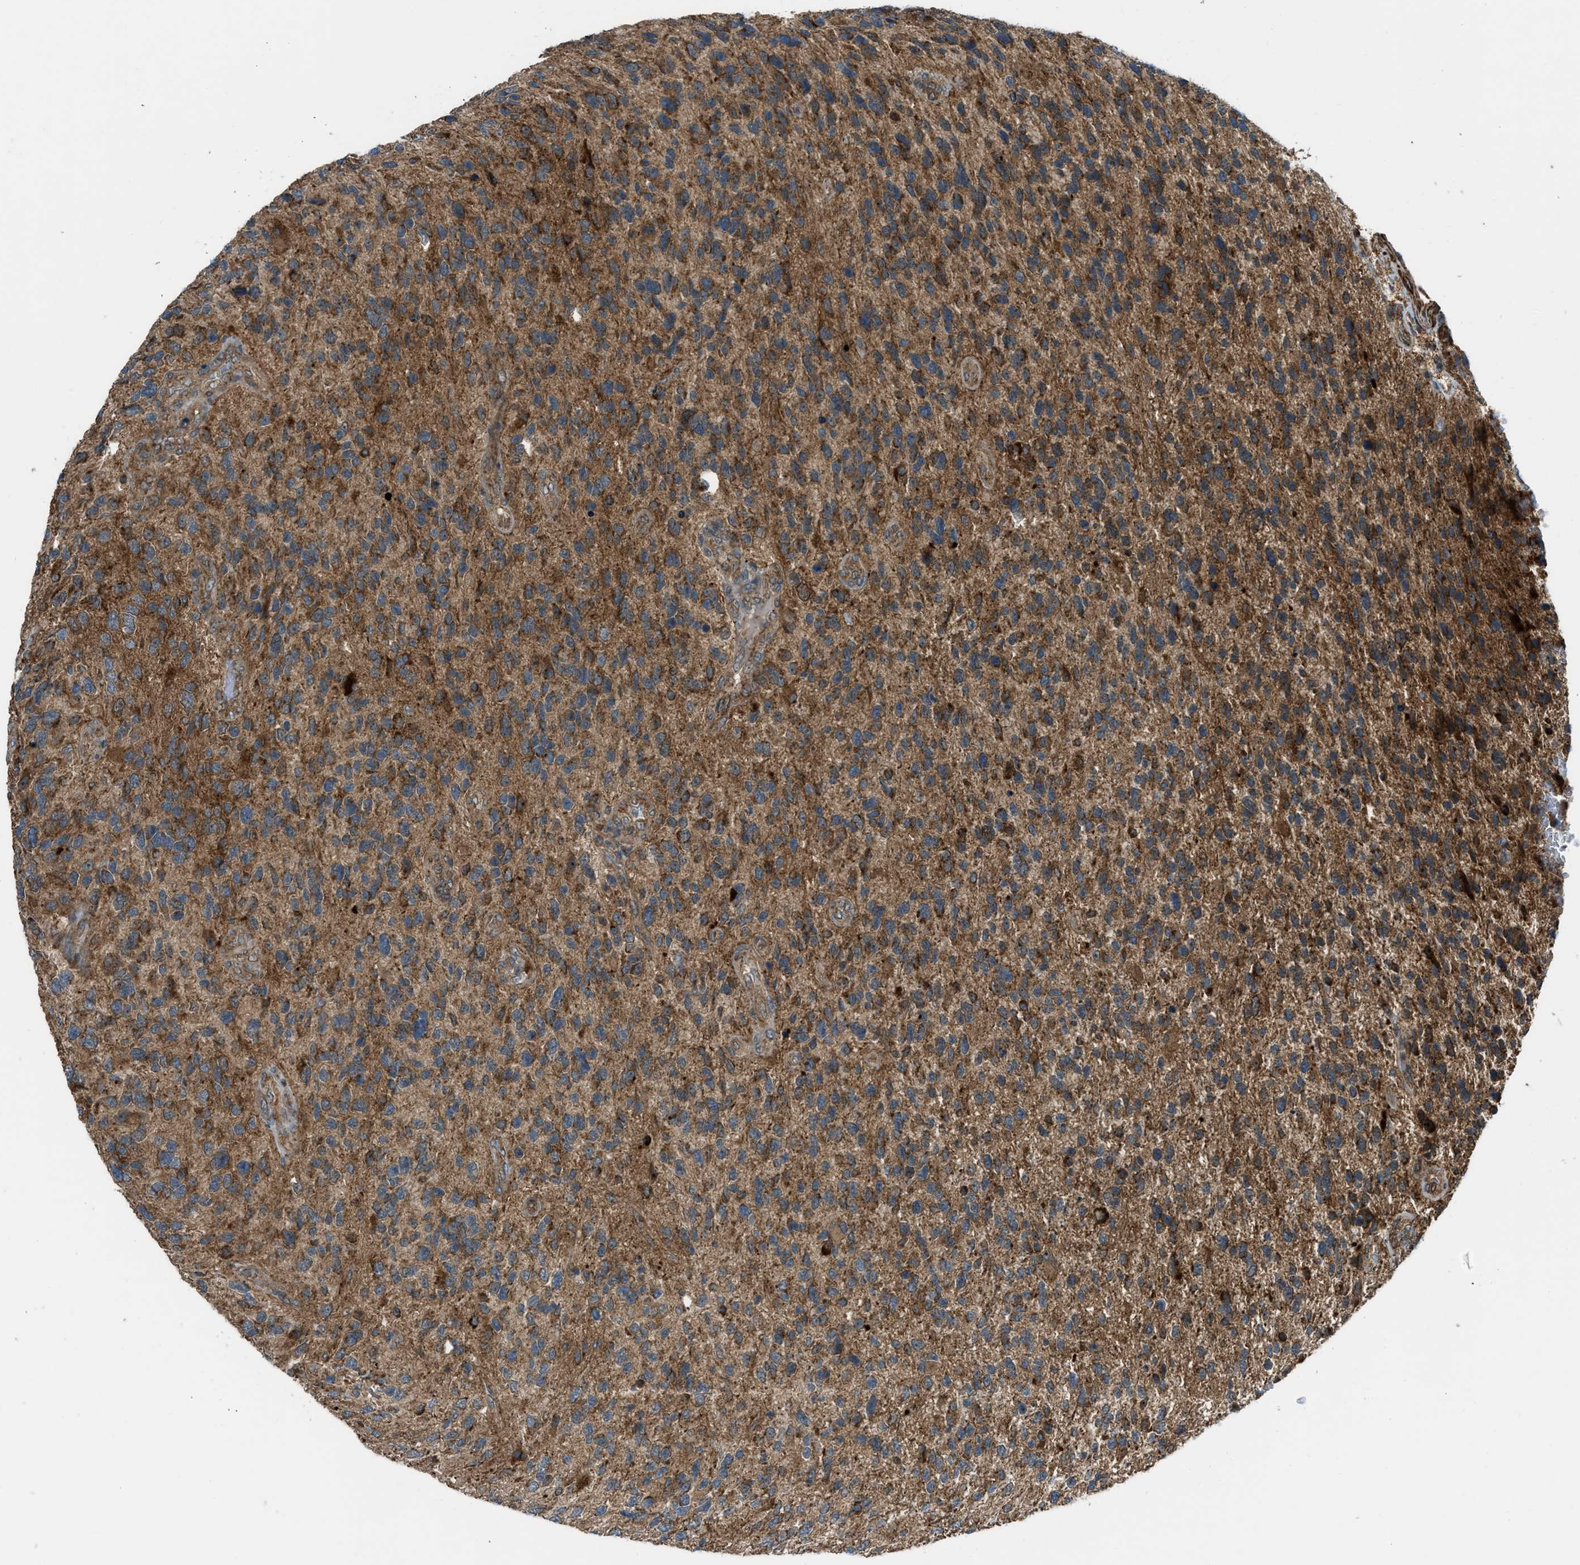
{"staining": {"intensity": "moderate", "quantity": ">75%", "location": "cytoplasmic/membranous"}, "tissue": "glioma", "cell_type": "Tumor cells", "image_type": "cancer", "snomed": [{"axis": "morphology", "description": "Glioma, malignant, High grade"}, {"axis": "topography", "description": "Brain"}], "caption": "Immunohistochemistry (IHC) staining of glioma, which displays medium levels of moderate cytoplasmic/membranous staining in approximately >75% of tumor cells indicating moderate cytoplasmic/membranous protein positivity. The staining was performed using DAB (3,3'-diaminobenzidine) (brown) for protein detection and nuclei were counterstained in hematoxylin (blue).", "gene": "SESN2", "patient": {"sex": "female", "age": 58}}